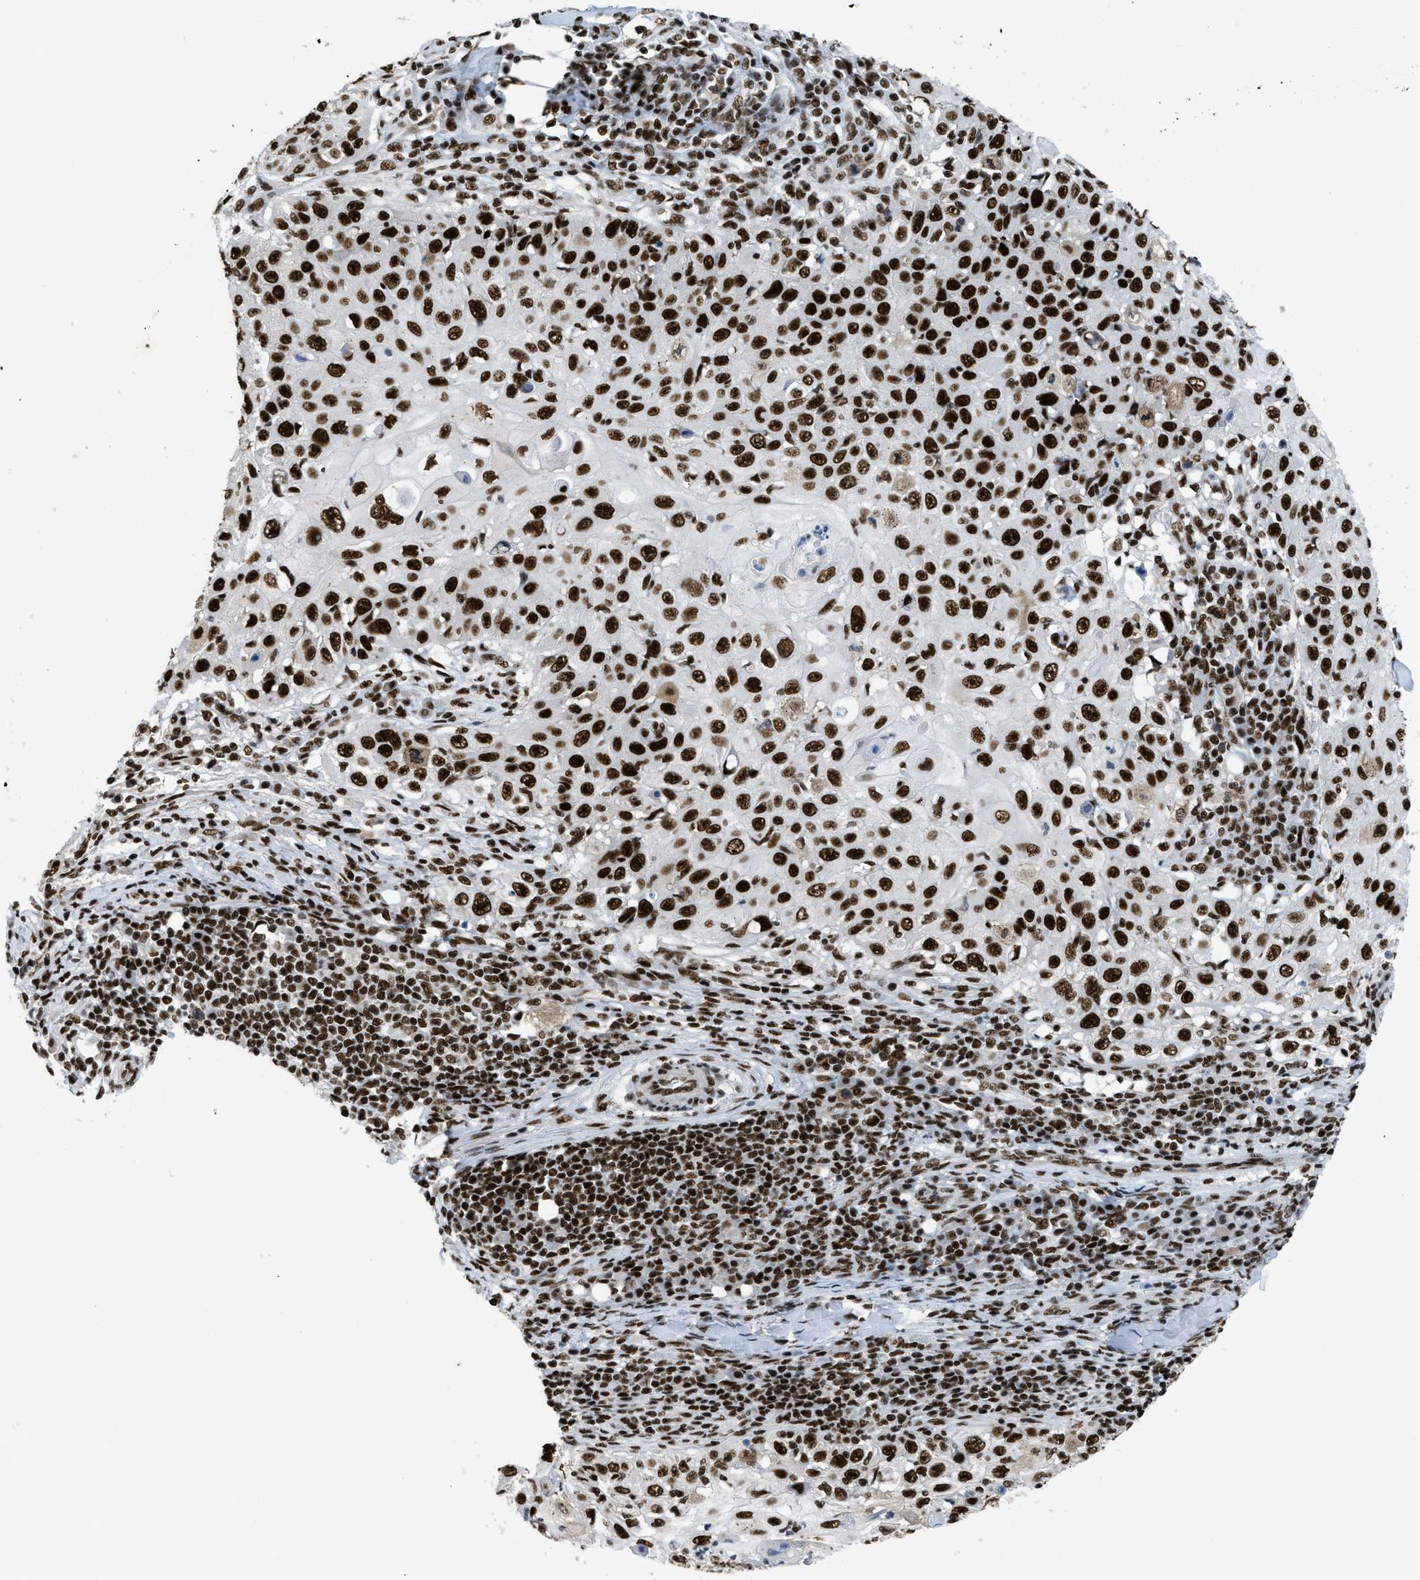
{"staining": {"intensity": "strong", "quantity": ">75%", "location": "nuclear"}, "tissue": "skin cancer", "cell_type": "Tumor cells", "image_type": "cancer", "snomed": [{"axis": "morphology", "description": "Squamous cell carcinoma, NOS"}, {"axis": "topography", "description": "Skin"}], "caption": "Brown immunohistochemical staining in skin cancer demonstrates strong nuclear expression in approximately >75% of tumor cells.", "gene": "SCAF4", "patient": {"sex": "male", "age": 86}}